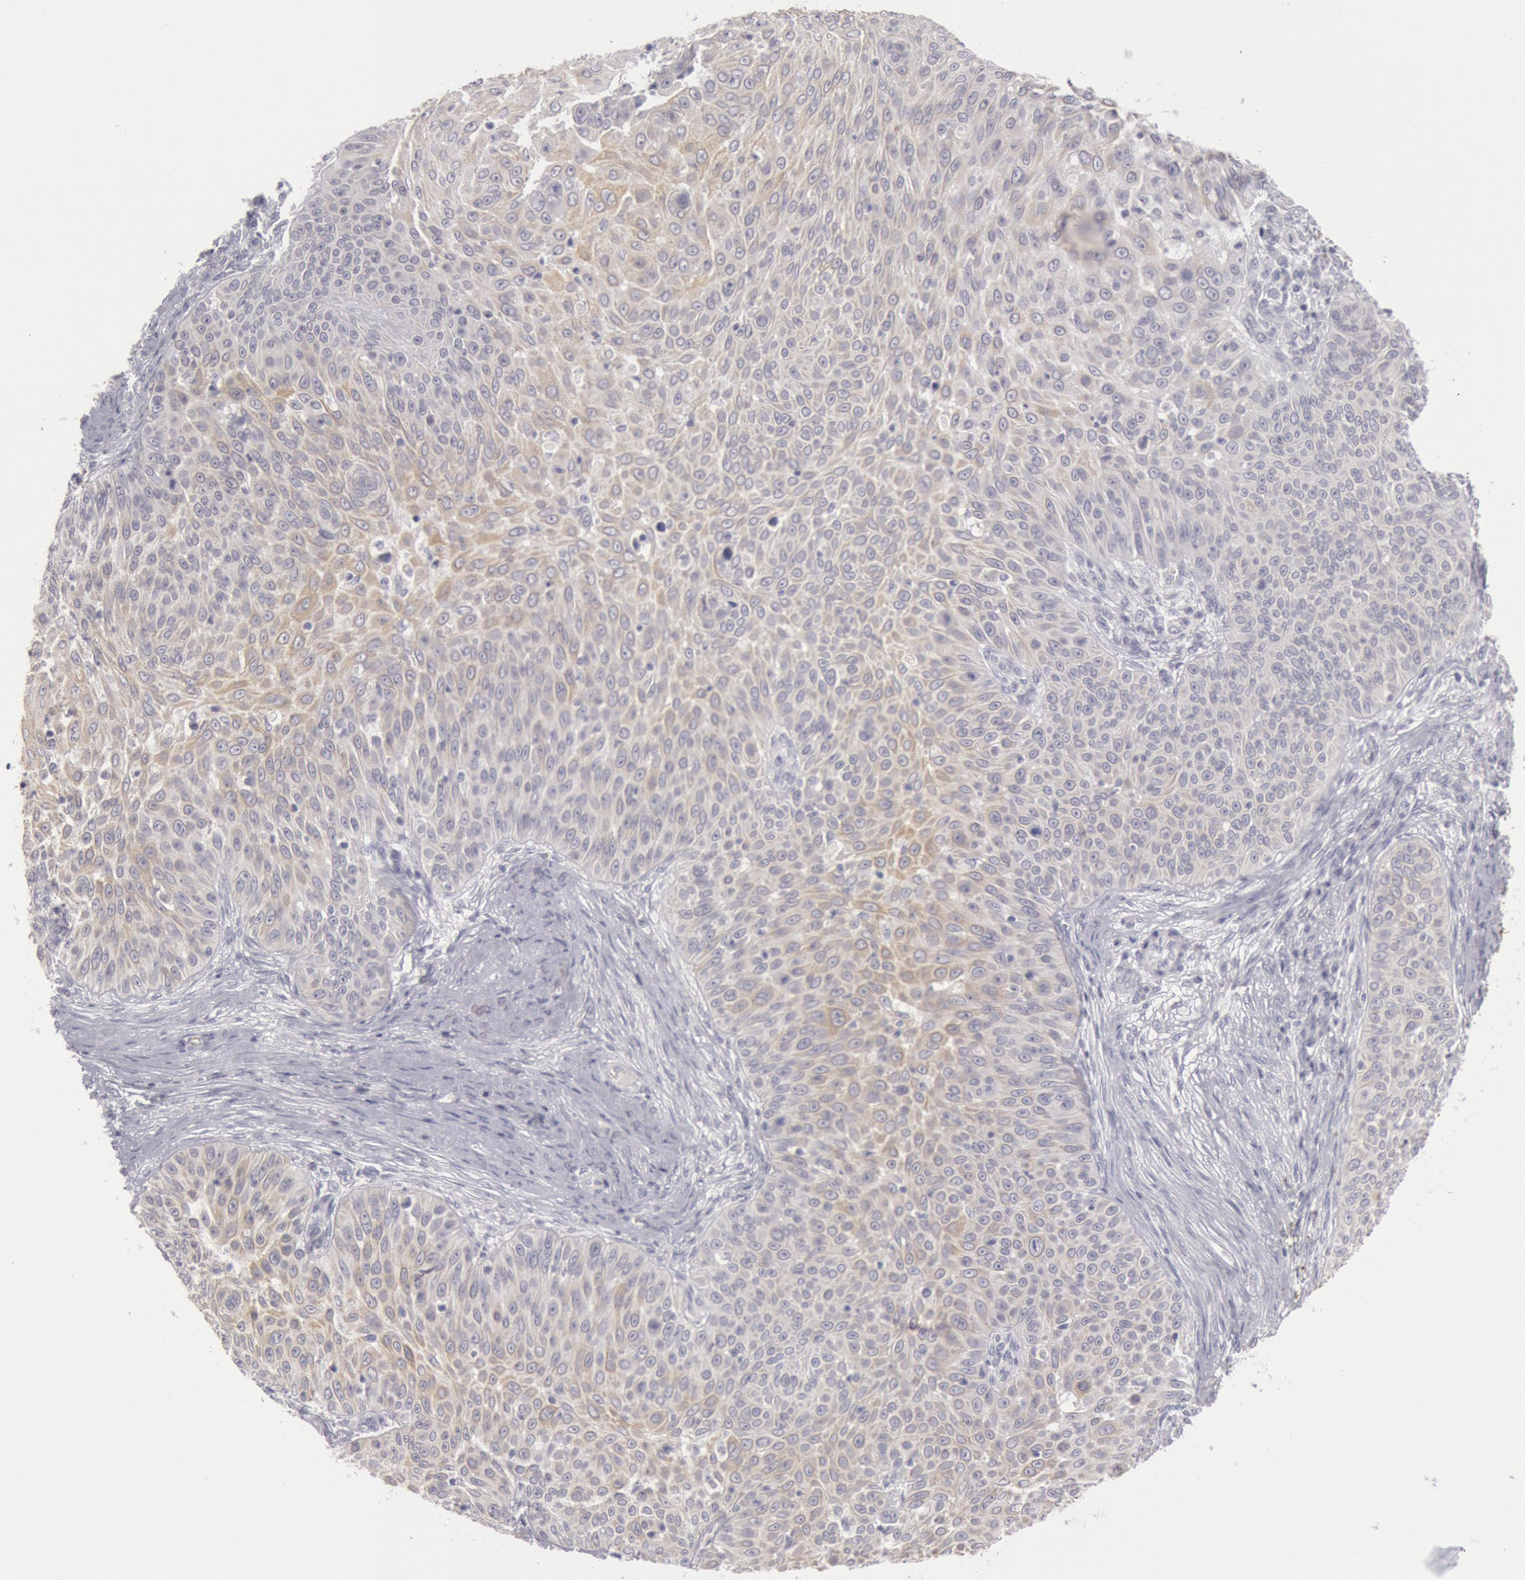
{"staining": {"intensity": "weak", "quantity": "25%-75%", "location": "cytoplasmic/membranous"}, "tissue": "skin cancer", "cell_type": "Tumor cells", "image_type": "cancer", "snomed": [{"axis": "morphology", "description": "Squamous cell carcinoma, NOS"}, {"axis": "topography", "description": "Skin"}], "caption": "Protein staining by immunohistochemistry (IHC) demonstrates weak cytoplasmic/membranous positivity in approximately 25%-75% of tumor cells in skin cancer. The staining is performed using DAB brown chromogen to label protein expression. The nuclei are counter-stained blue using hematoxylin.", "gene": "KRT16", "patient": {"sex": "male", "age": 82}}